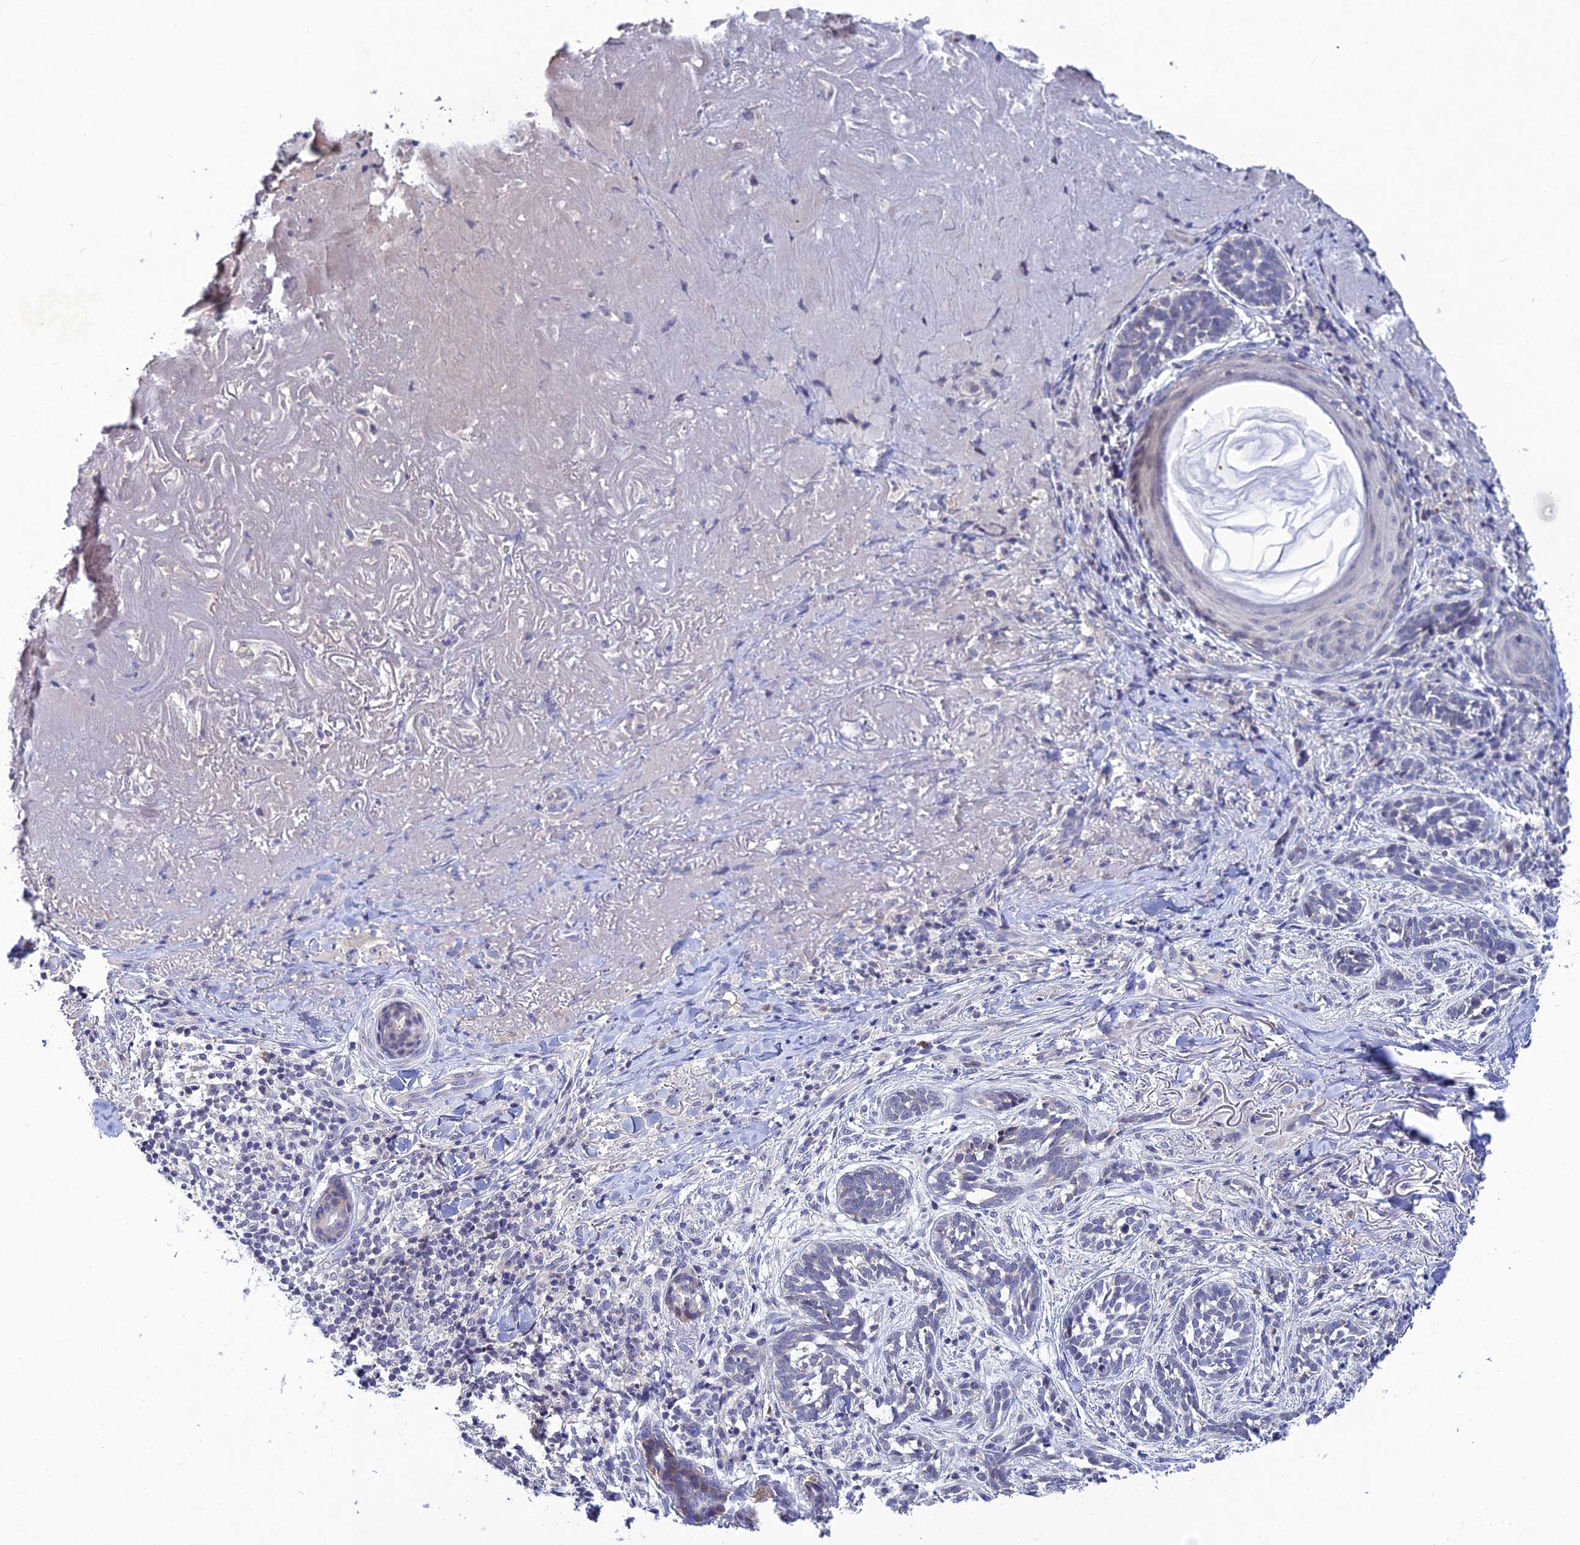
{"staining": {"intensity": "negative", "quantity": "none", "location": "none"}, "tissue": "skin cancer", "cell_type": "Tumor cells", "image_type": "cancer", "snomed": [{"axis": "morphology", "description": "Basal cell carcinoma"}, {"axis": "topography", "description": "Skin"}], "caption": "Skin basal cell carcinoma was stained to show a protein in brown. There is no significant expression in tumor cells. Nuclei are stained in blue.", "gene": "CHST5", "patient": {"sex": "male", "age": 71}}